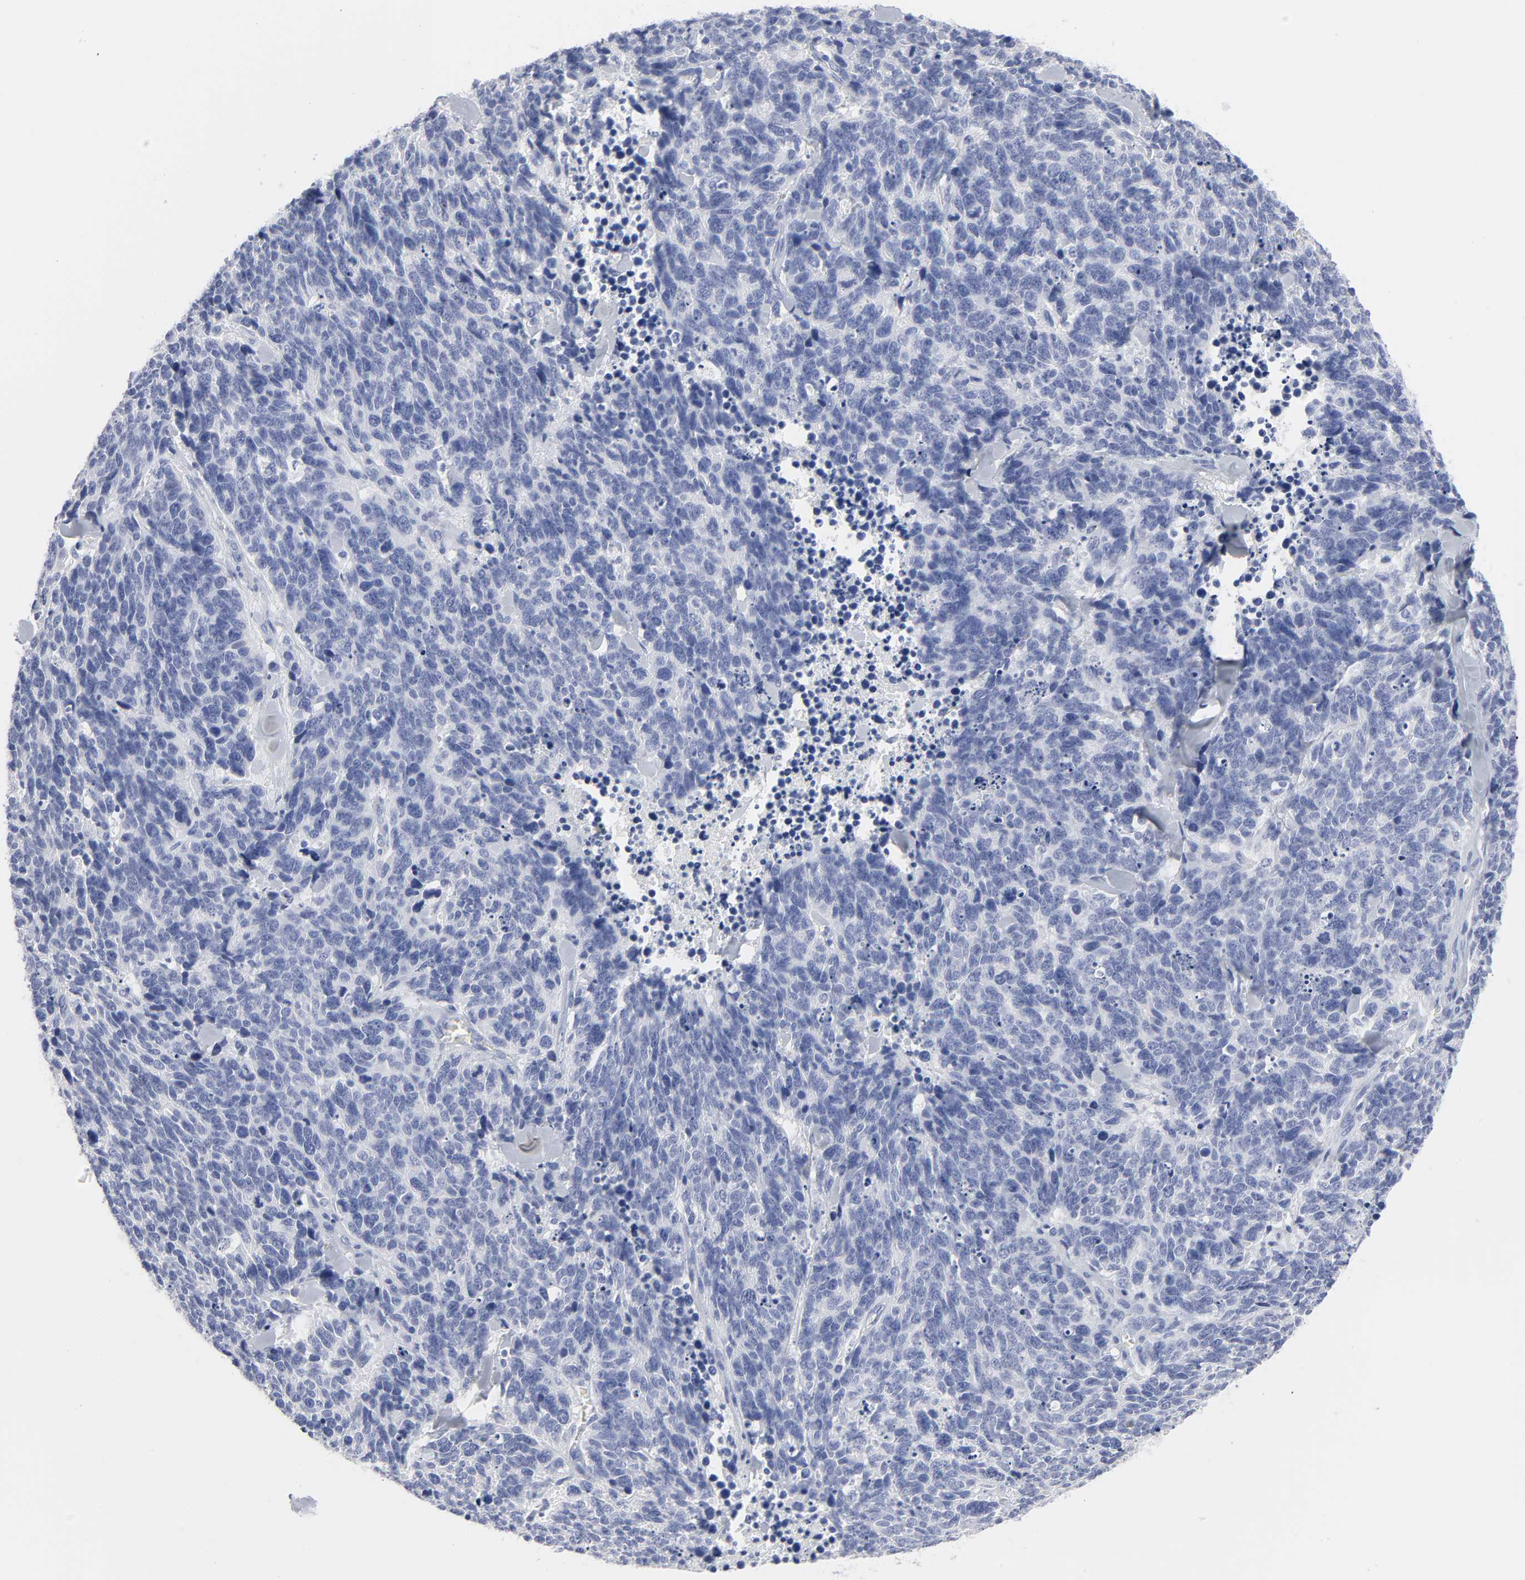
{"staining": {"intensity": "negative", "quantity": "none", "location": "none"}, "tissue": "lung cancer", "cell_type": "Tumor cells", "image_type": "cancer", "snomed": [{"axis": "morphology", "description": "Neoplasm, malignant, NOS"}, {"axis": "topography", "description": "Lung"}], "caption": "The micrograph reveals no staining of tumor cells in lung cancer (neoplasm (malignant)).", "gene": "HNF4A", "patient": {"sex": "female", "age": 58}}